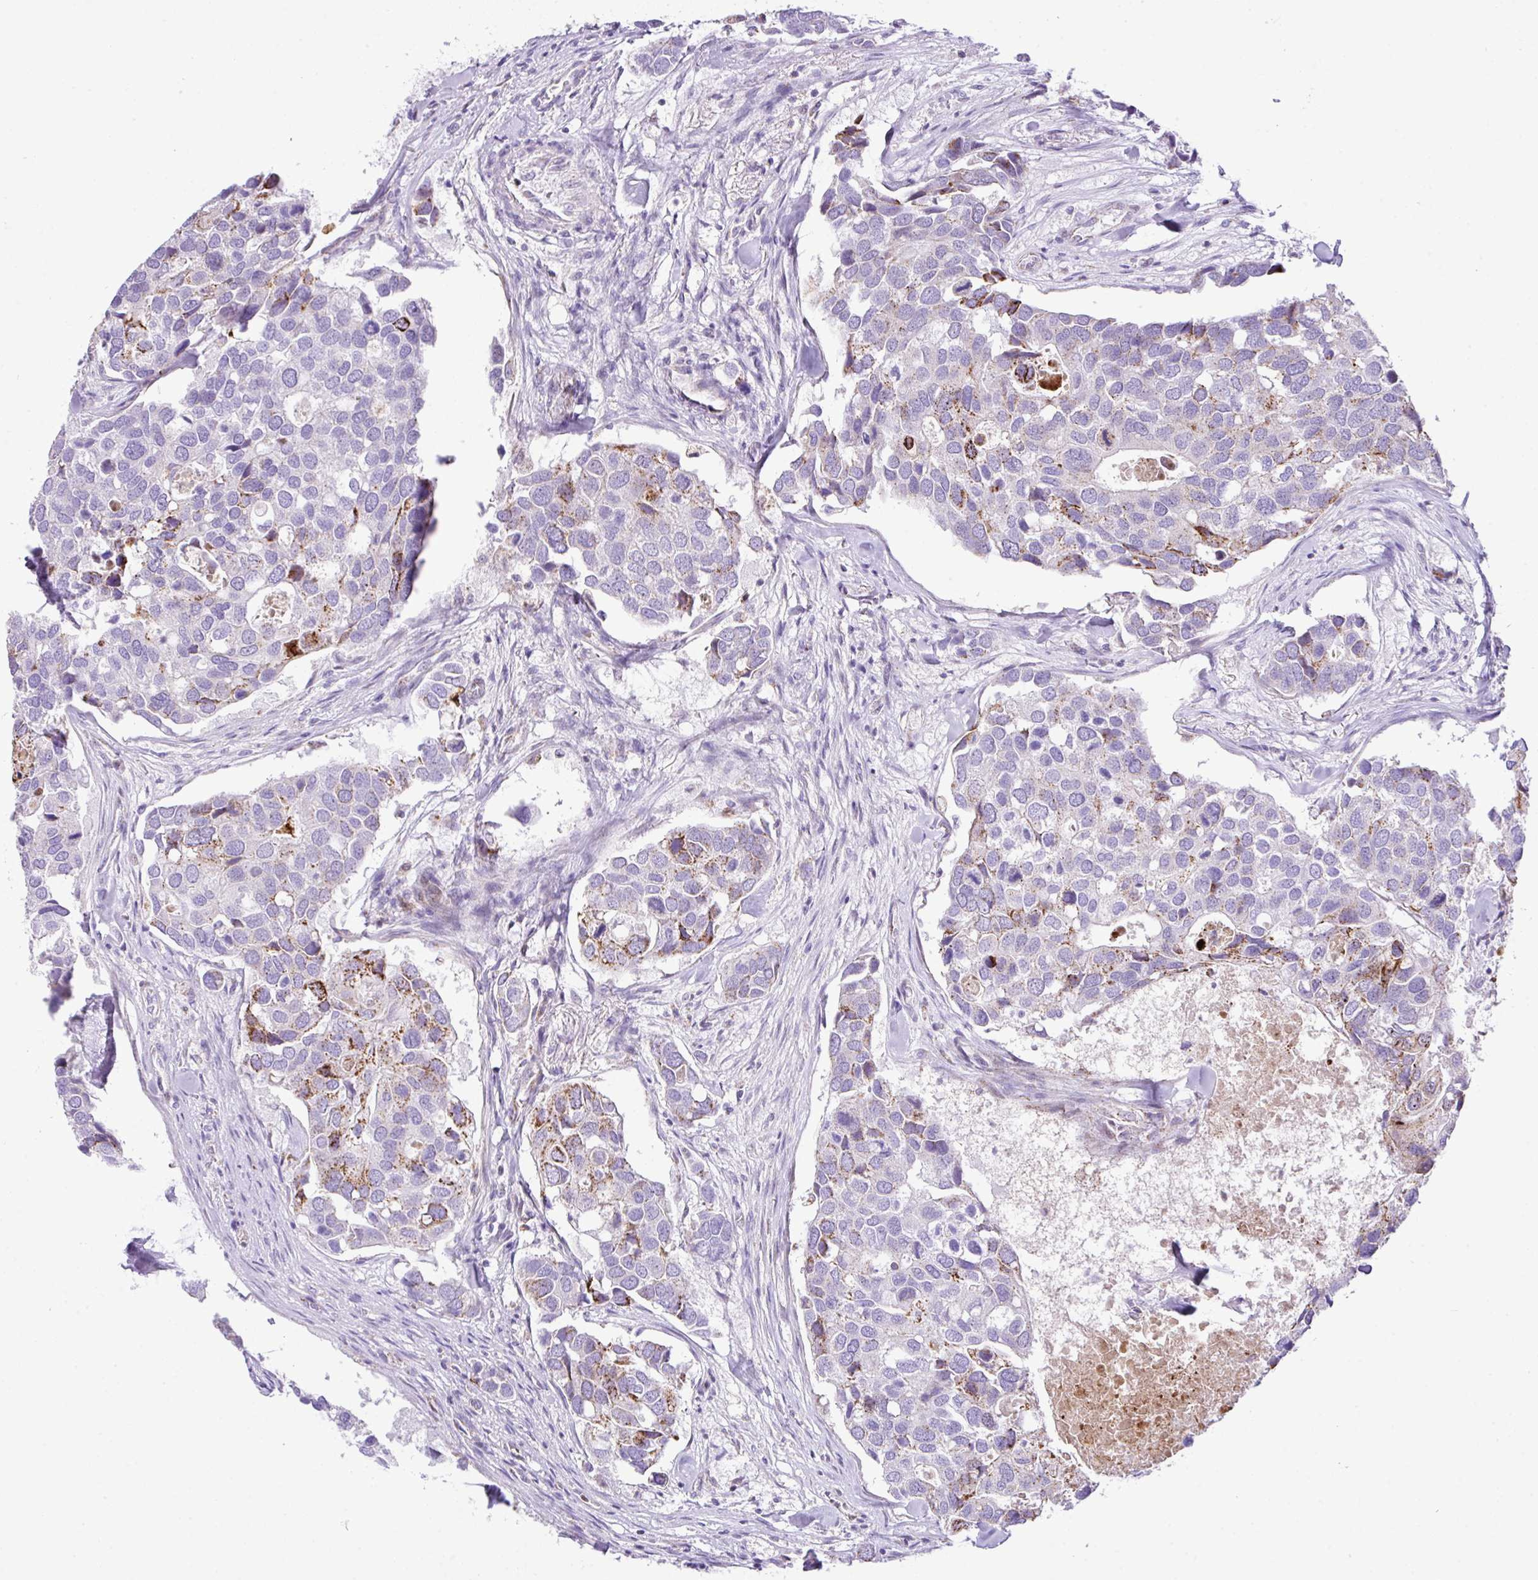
{"staining": {"intensity": "moderate", "quantity": "<25%", "location": "cytoplasmic/membranous"}, "tissue": "breast cancer", "cell_type": "Tumor cells", "image_type": "cancer", "snomed": [{"axis": "morphology", "description": "Duct carcinoma"}, {"axis": "topography", "description": "Breast"}], "caption": "Breast cancer (invasive ductal carcinoma) stained with DAB IHC exhibits low levels of moderate cytoplasmic/membranous expression in about <25% of tumor cells.", "gene": "RCAN2", "patient": {"sex": "female", "age": 83}}